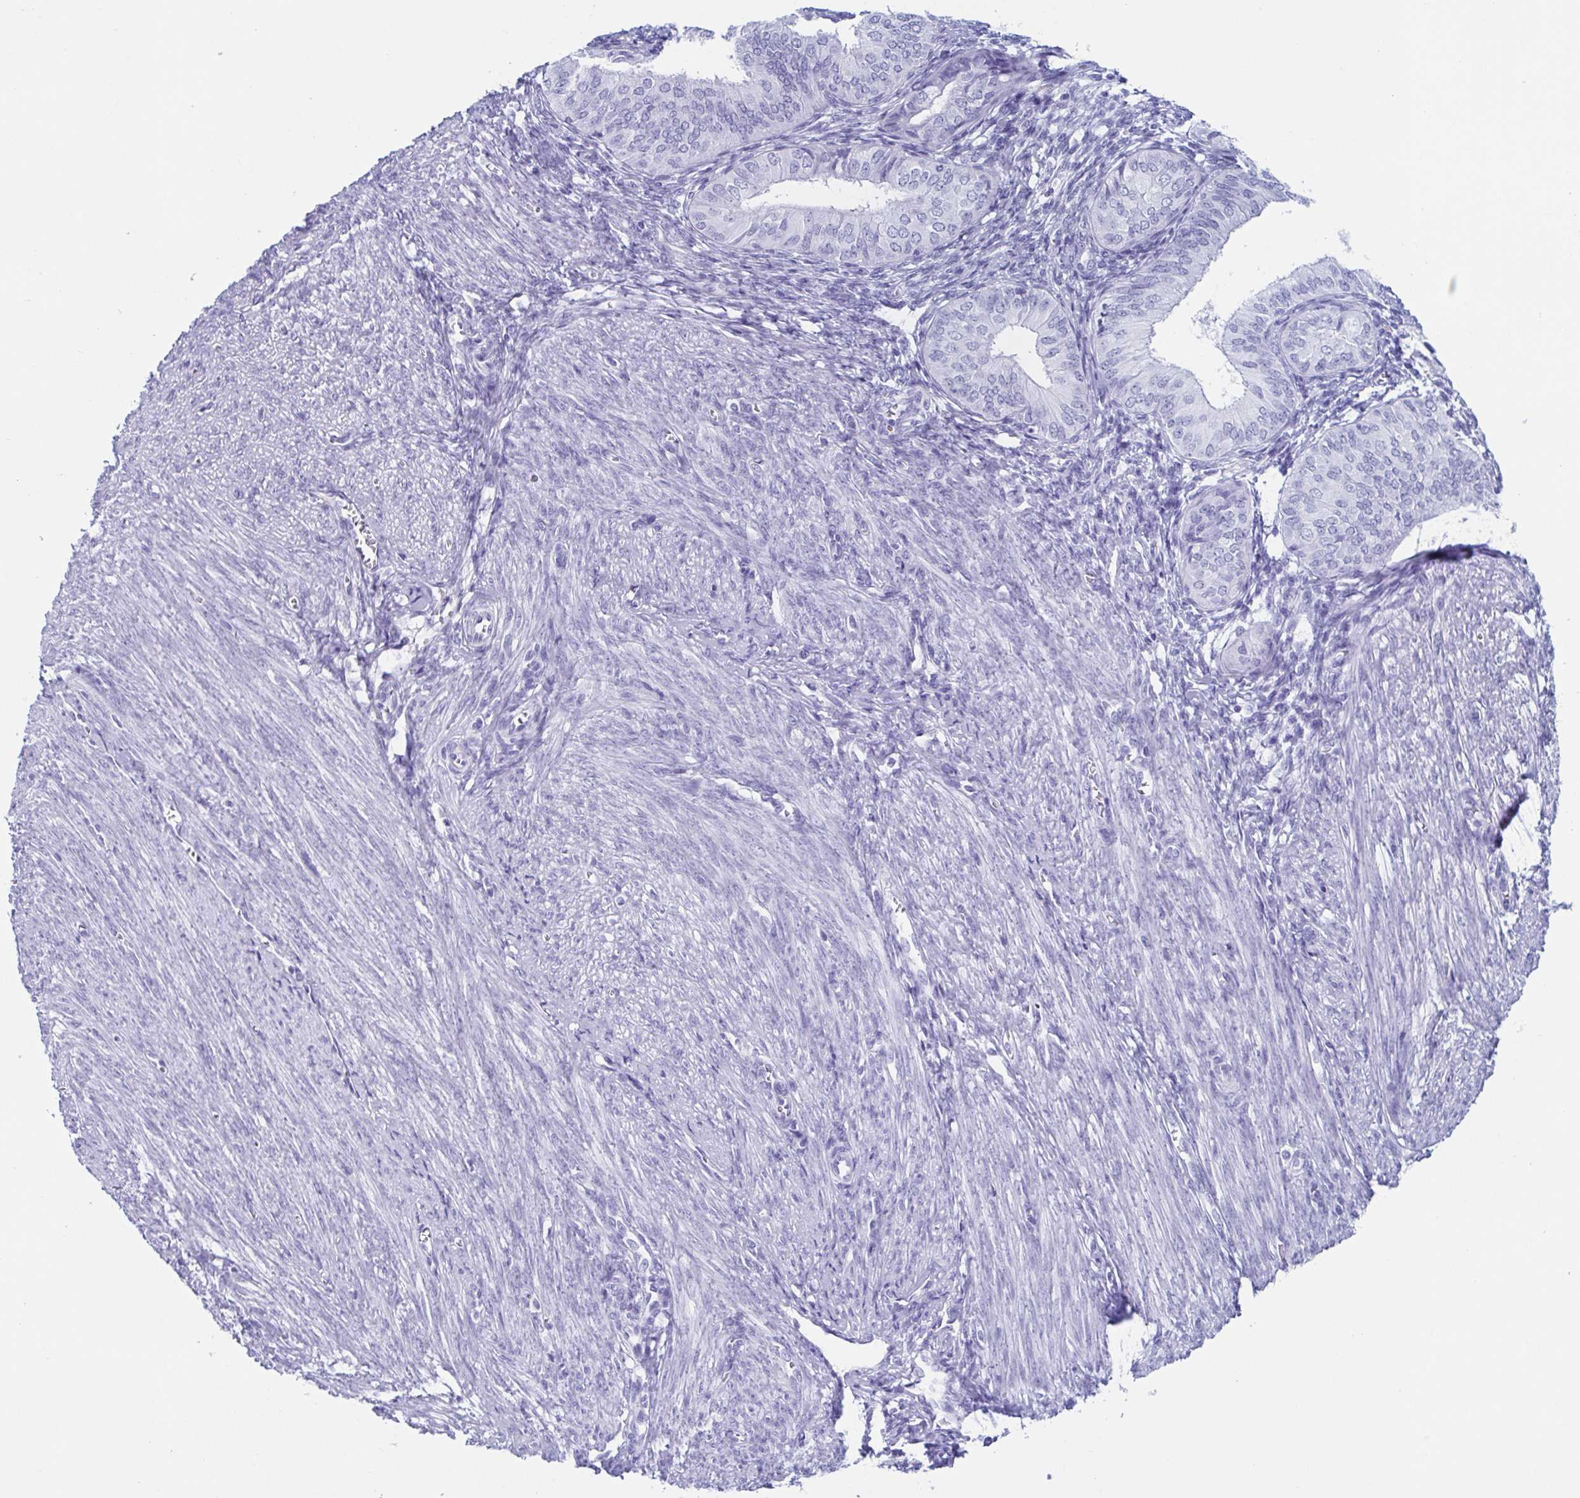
{"staining": {"intensity": "negative", "quantity": "none", "location": "none"}, "tissue": "endometrial cancer", "cell_type": "Tumor cells", "image_type": "cancer", "snomed": [{"axis": "morphology", "description": "Adenocarcinoma, NOS"}, {"axis": "topography", "description": "Endometrium"}], "caption": "This histopathology image is of endometrial cancer stained with immunohistochemistry to label a protein in brown with the nuclei are counter-stained blue. There is no positivity in tumor cells. (Brightfield microscopy of DAB (3,3'-diaminobenzidine) immunohistochemistry at high magnification).", "gene": "LYRM2", "patient": {"sex": "female", "age": 58}}